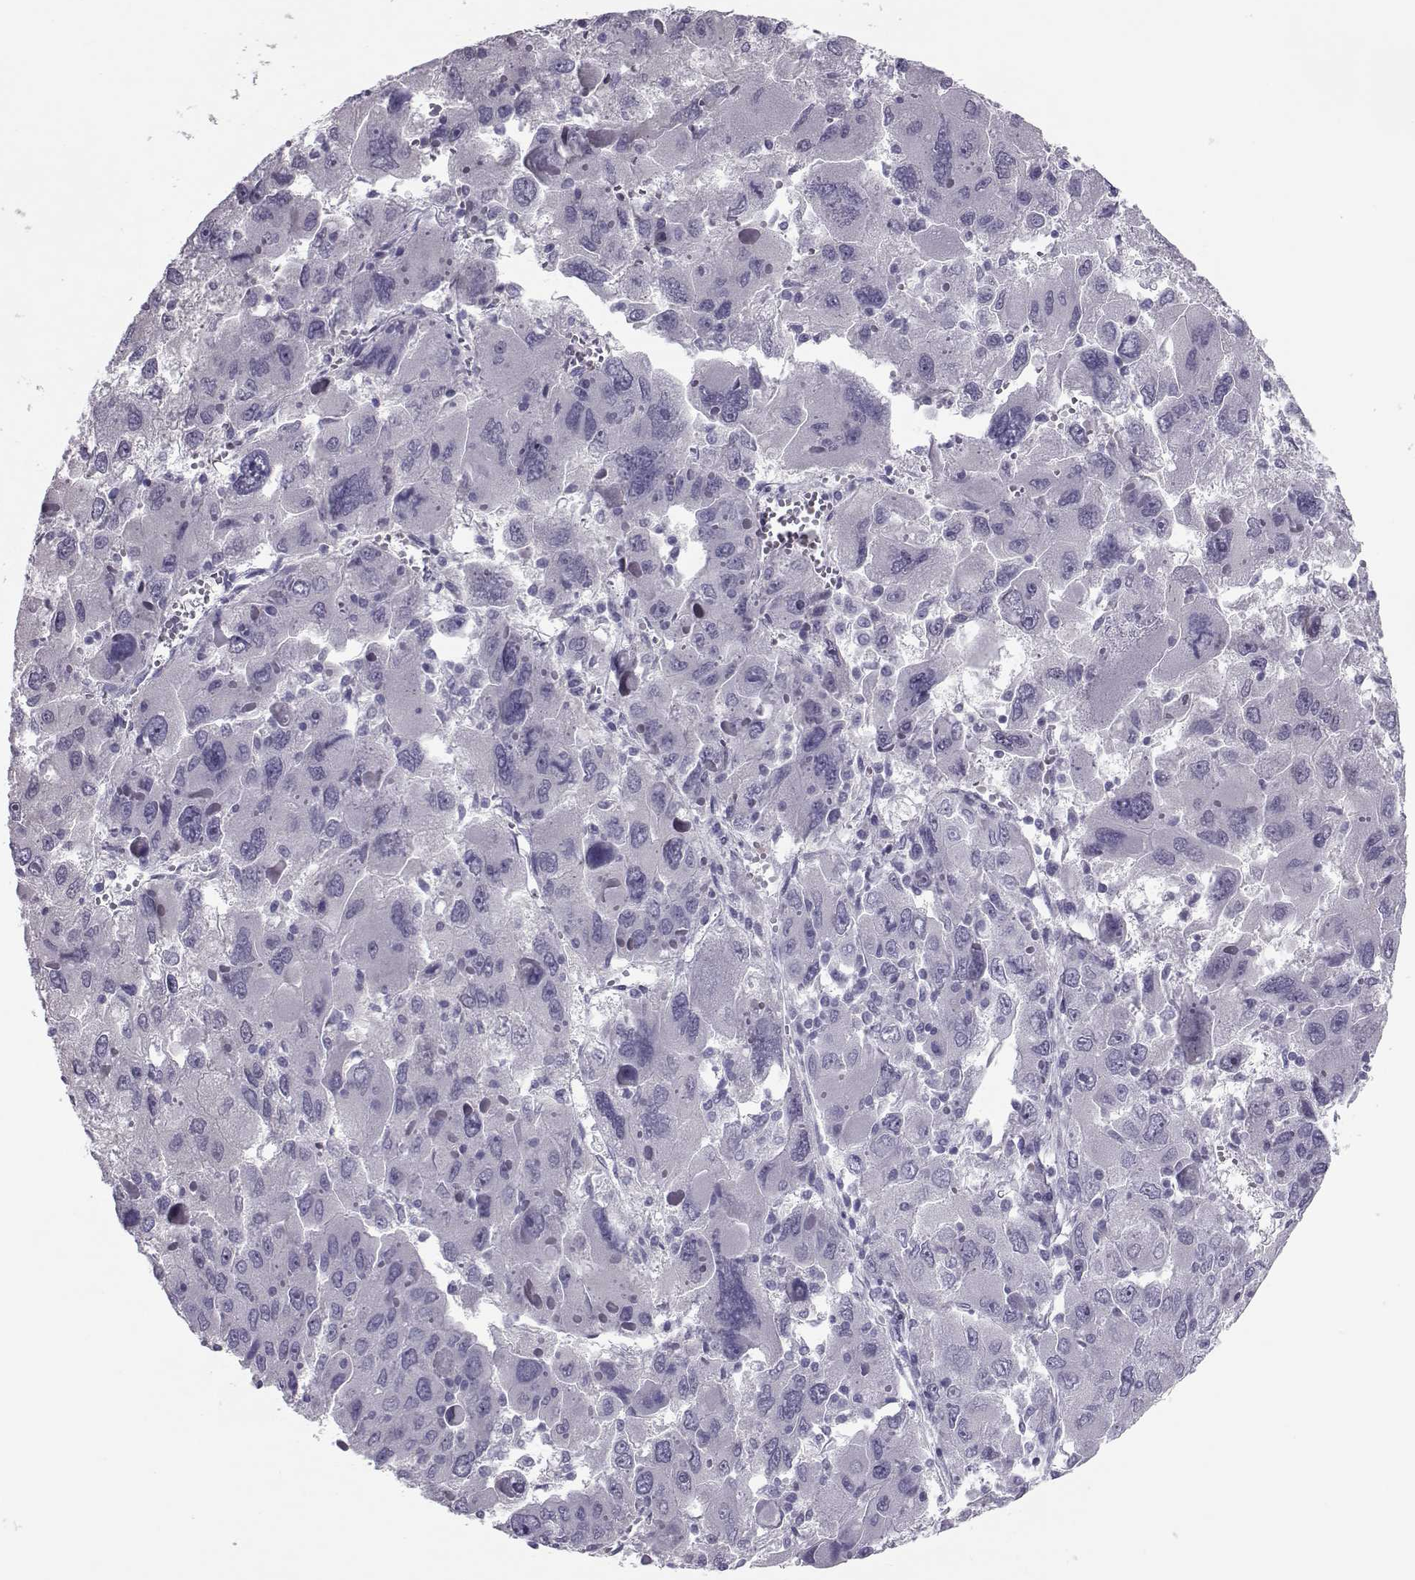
{"staining": {"intensity": "negative", "quantity": "none", "location": "none"}, "tissue": "liver cancer", "cell_type": "Tumor cells", "image_type": "cancer", "snomed": [{"axis": "morphology", "description": "Carcinoma, Hepatocellular, NOS"}, {"axis": "topography", "description": "Liver"}], "caption": "Immunohistochemistry (IHC) image of liver cancer stained for a protein (brown), which exhibits no expression in tumor cells. (Brightfield microscopy of DAB immunohistochemistry at high magnification).", "gene": "ASRGL1", "patient": {"sex": "female", "age": 41}}